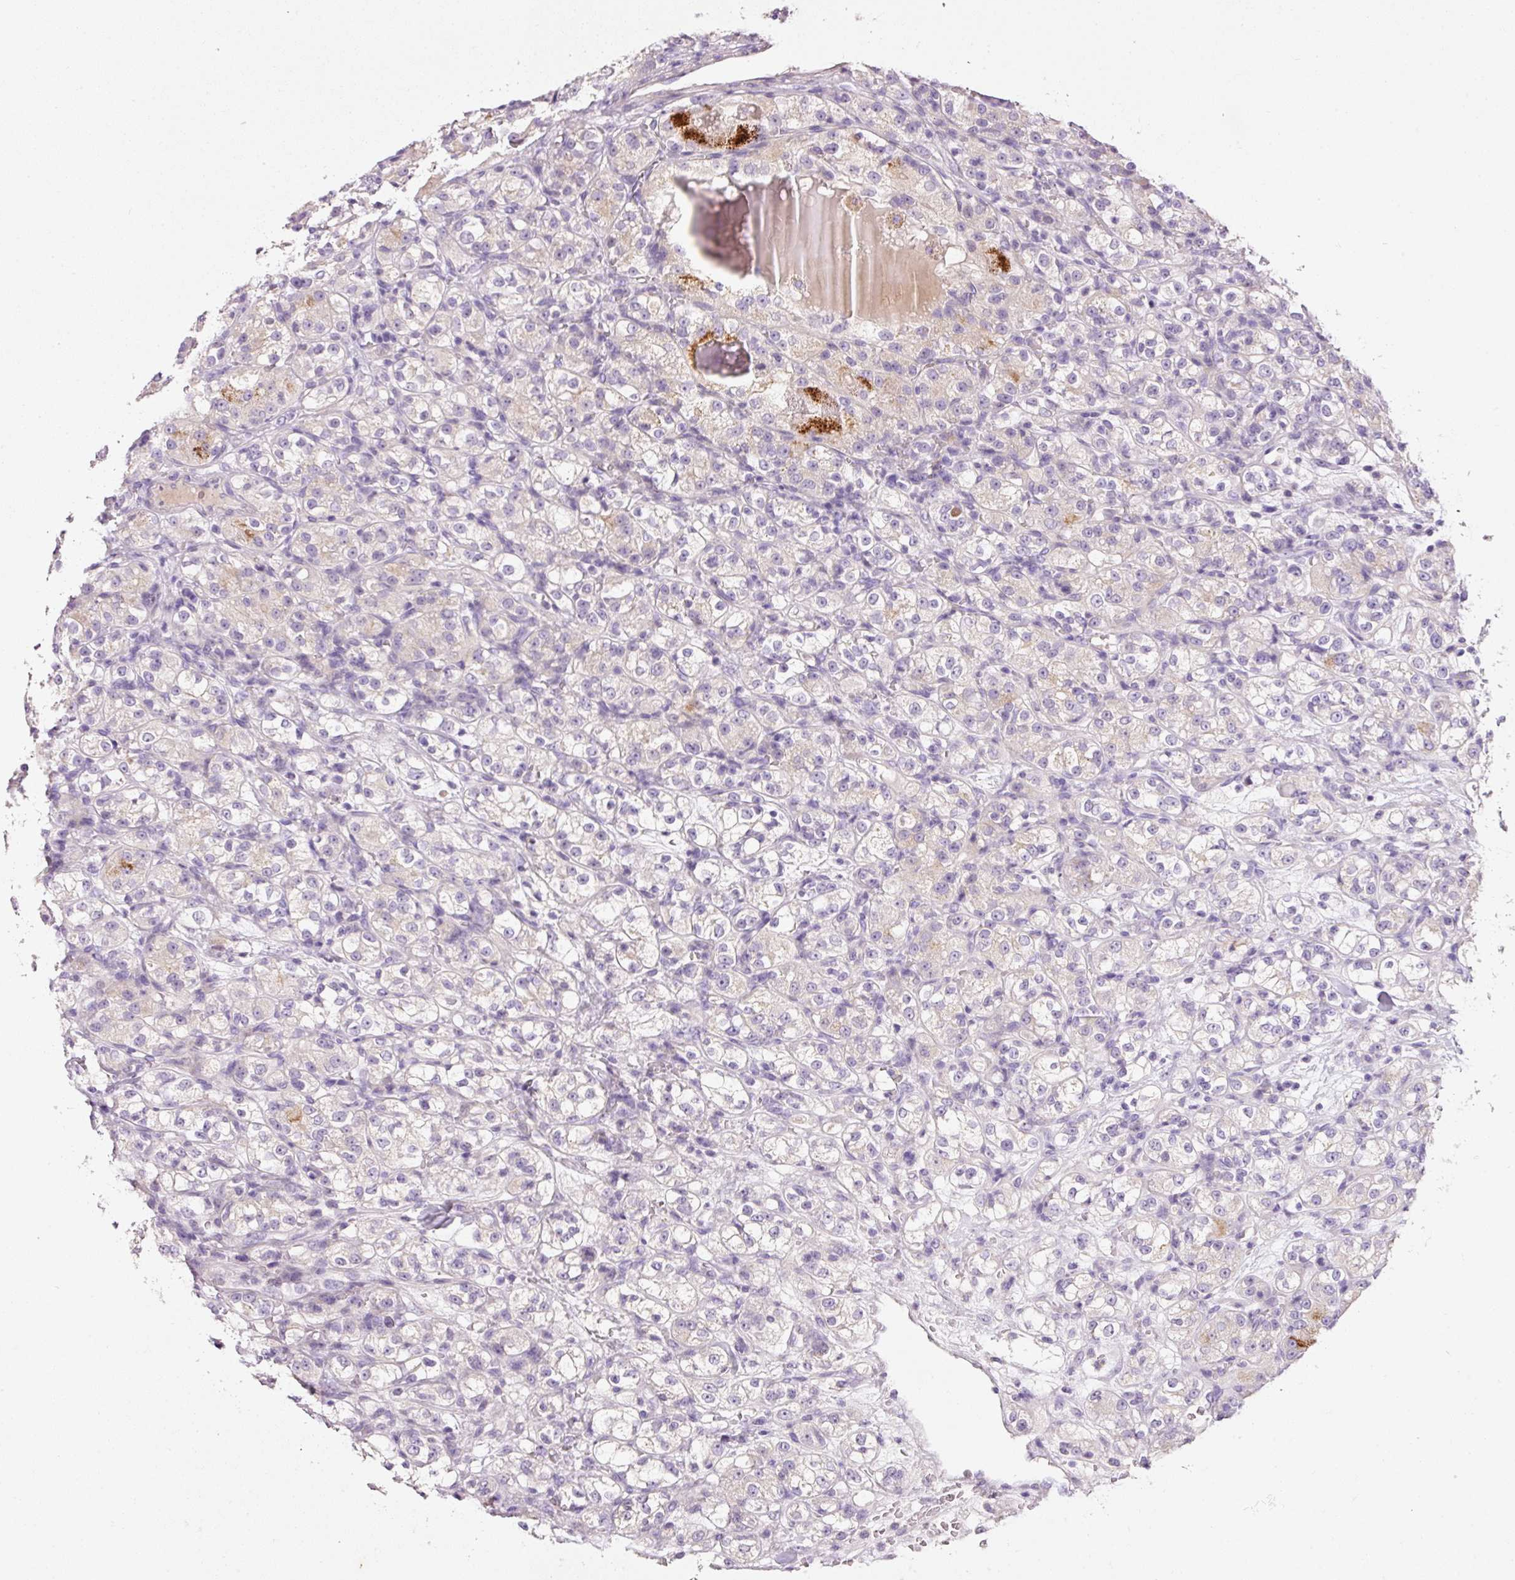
{"staining": {"intensity": "weak", "quantity": "<25%", "location": "cytoplasmic/membranous"}, "tissue": "renal cancer", "cell_type": "Tumor cells", "image_type": "cancer", "snomed": [{"axis": "morphology", "description": "Normal tissue, NOS"}, {"axis": "morphology", "description": "Adenocarcinoma, NOS"}, {"axis": "topography", "description": "Kidney"}], "caption": "Protein analysis of adenocarcinoma (renal) reveals no significant staining in tumor cells.", "gene": "TENT5C", "patient": {"sex": "male", "age": 61}}